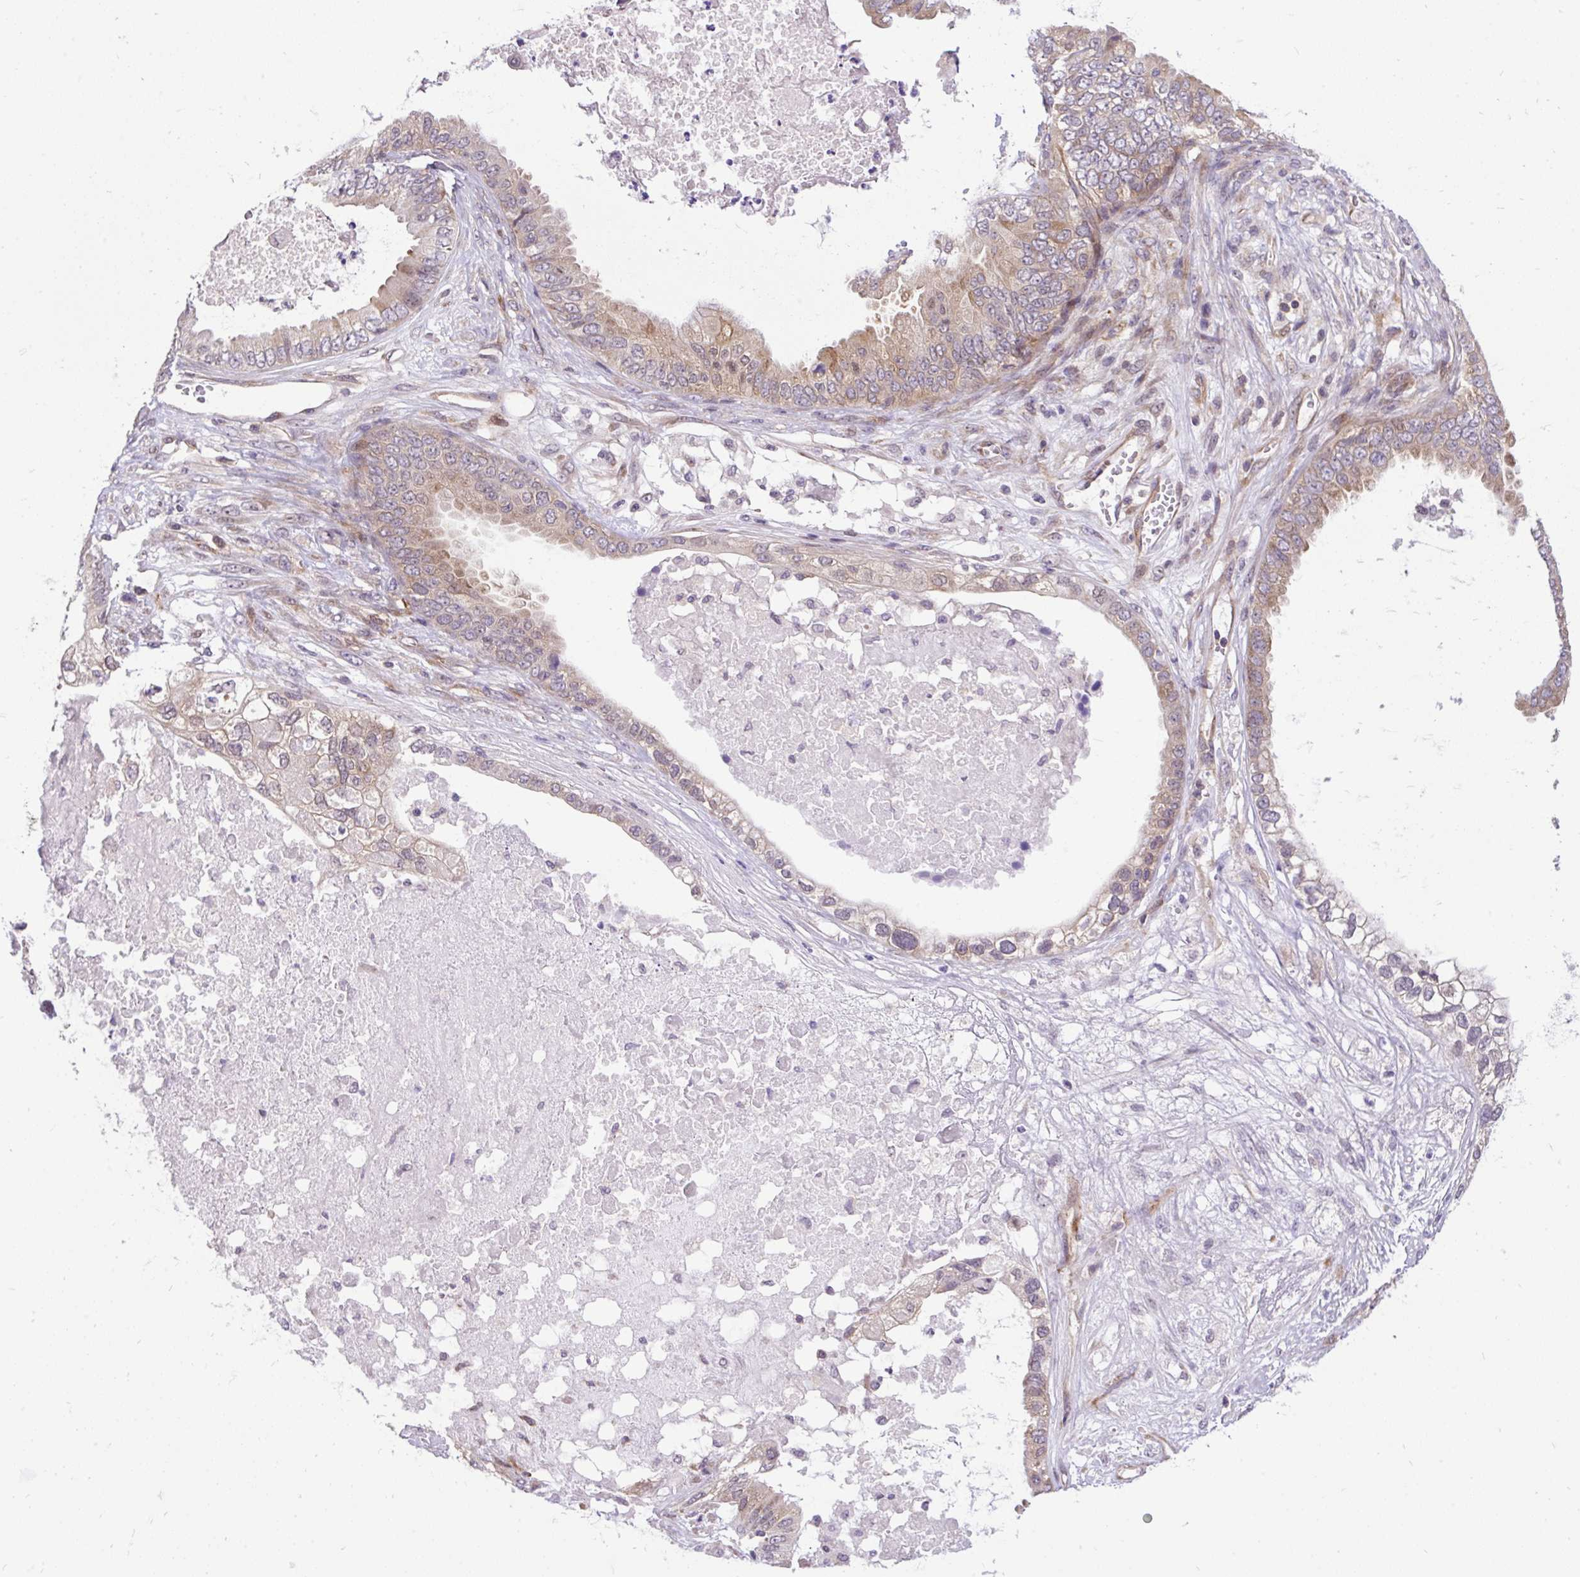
{"staining": {"intensity": "moderate", "quantity": "25%-75%", "location": "cytoplasmic/membranous"}, "tissue": "ovarian cancer", "cell_type": "Tumor cells", "image_type": "cancer", "snomed": [{"axis": "morphology", "description": "Cystadenocarcinoma, mucinous, NOS"}, {"axis": "topography", "description": "Ovary"}], "caption": "Immunohistochemical staining of human mucinous cystadenocarcinoma (ovarian) demonstrates medium levels of moderate cytoplasmic/membranous protein positivity in about 25%-75% of tumor cells.", "gene": "TRIM17", "patient": {"sex": "female", "age": 80}}